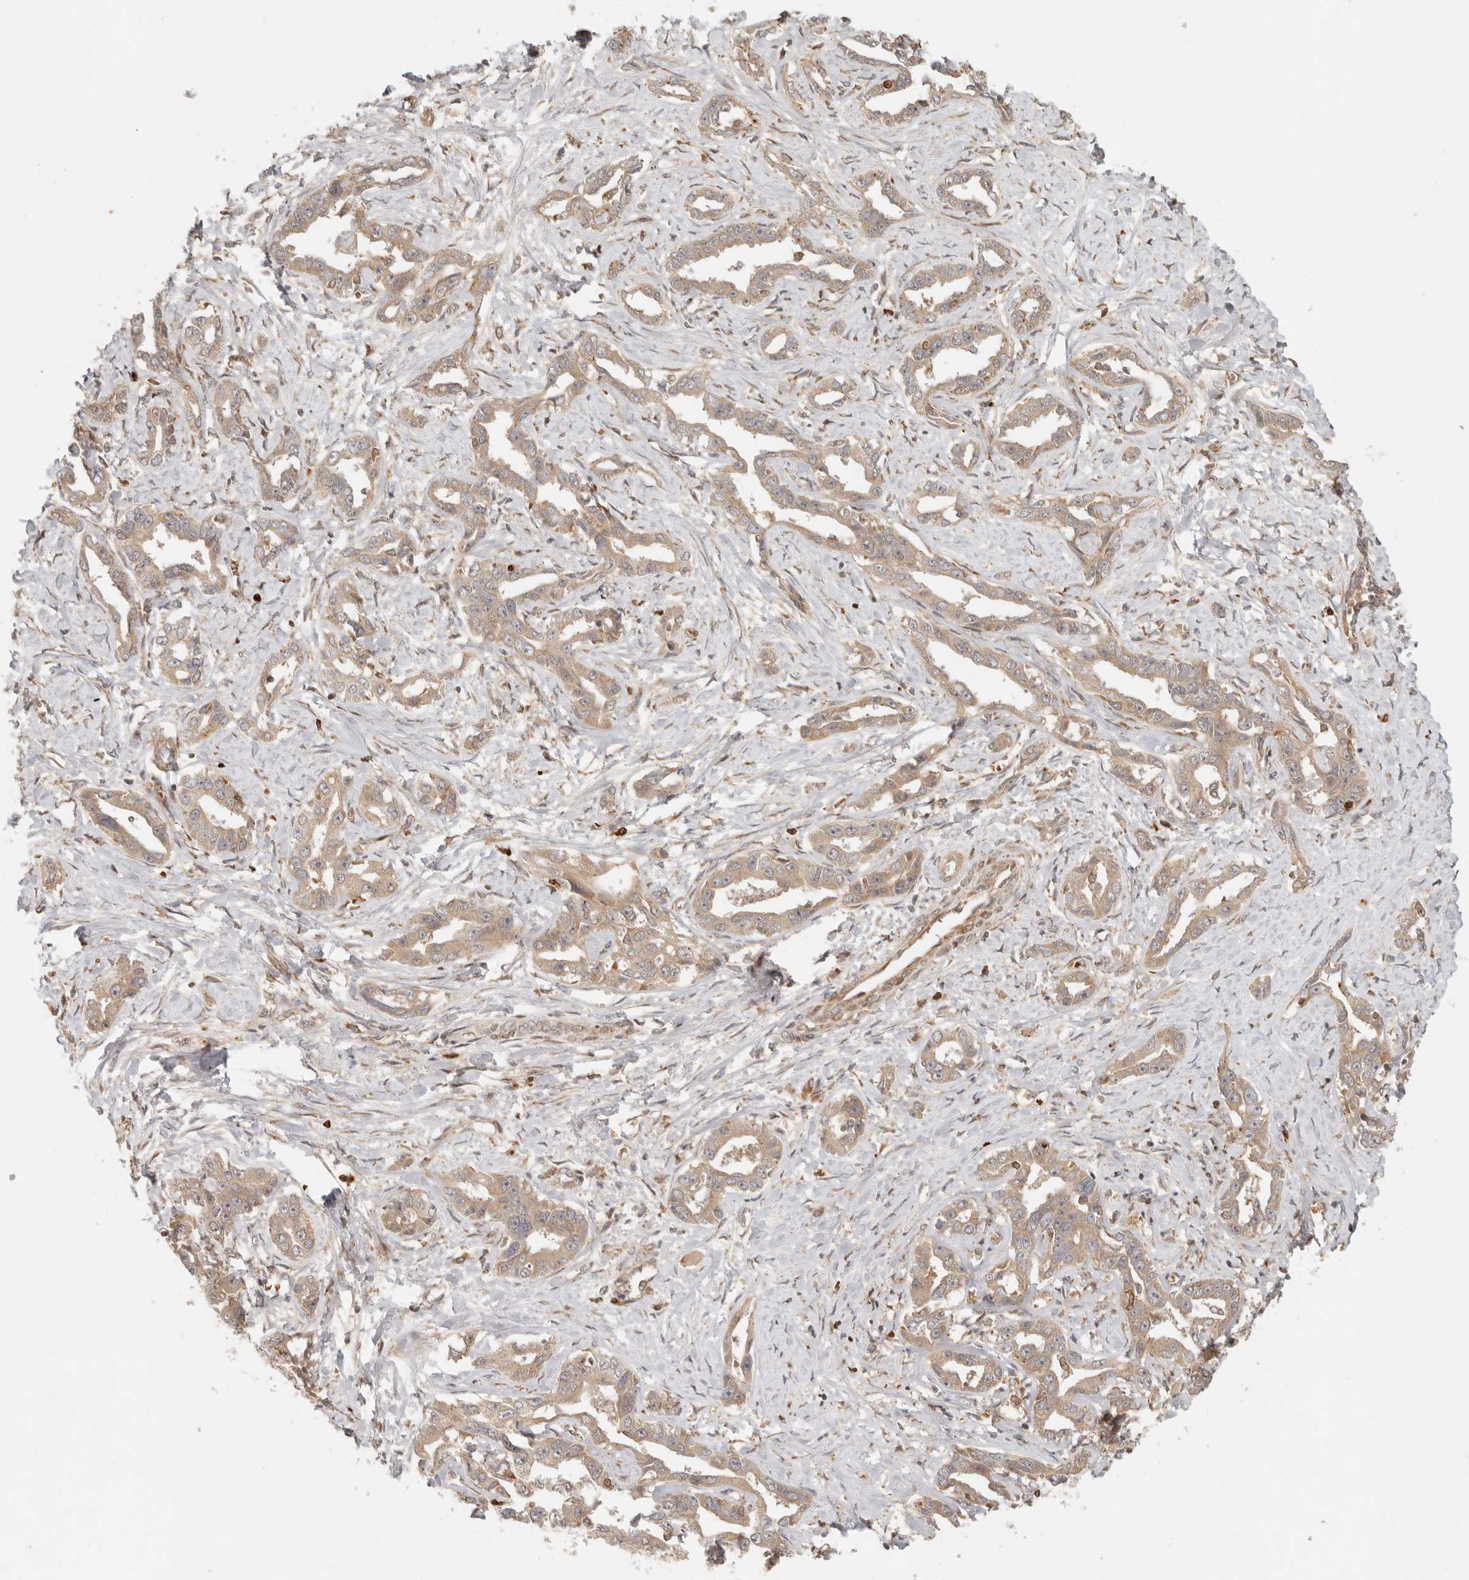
{"staining": {"intensity": "moderate", "quantity": ">75%", "location": "cytoplasmic/membranous"}, "tissue": "liver cancer", "cell_type": "Tumor cells", "image_type": "cancer", "snomed": [{"axis": "morphology", "description": "Cholangiocarcinoma"}, {"axis": "topography", "description": "Liver"}], "caption": "A medium amount of moderate cytoplasmic/membranous staining is seen in approximately >75% of tumor cells in cholangiocarcinoma (liver) tissue.", "gene": "AHDC1", "patient": {"sex": "male", "age": 59}}